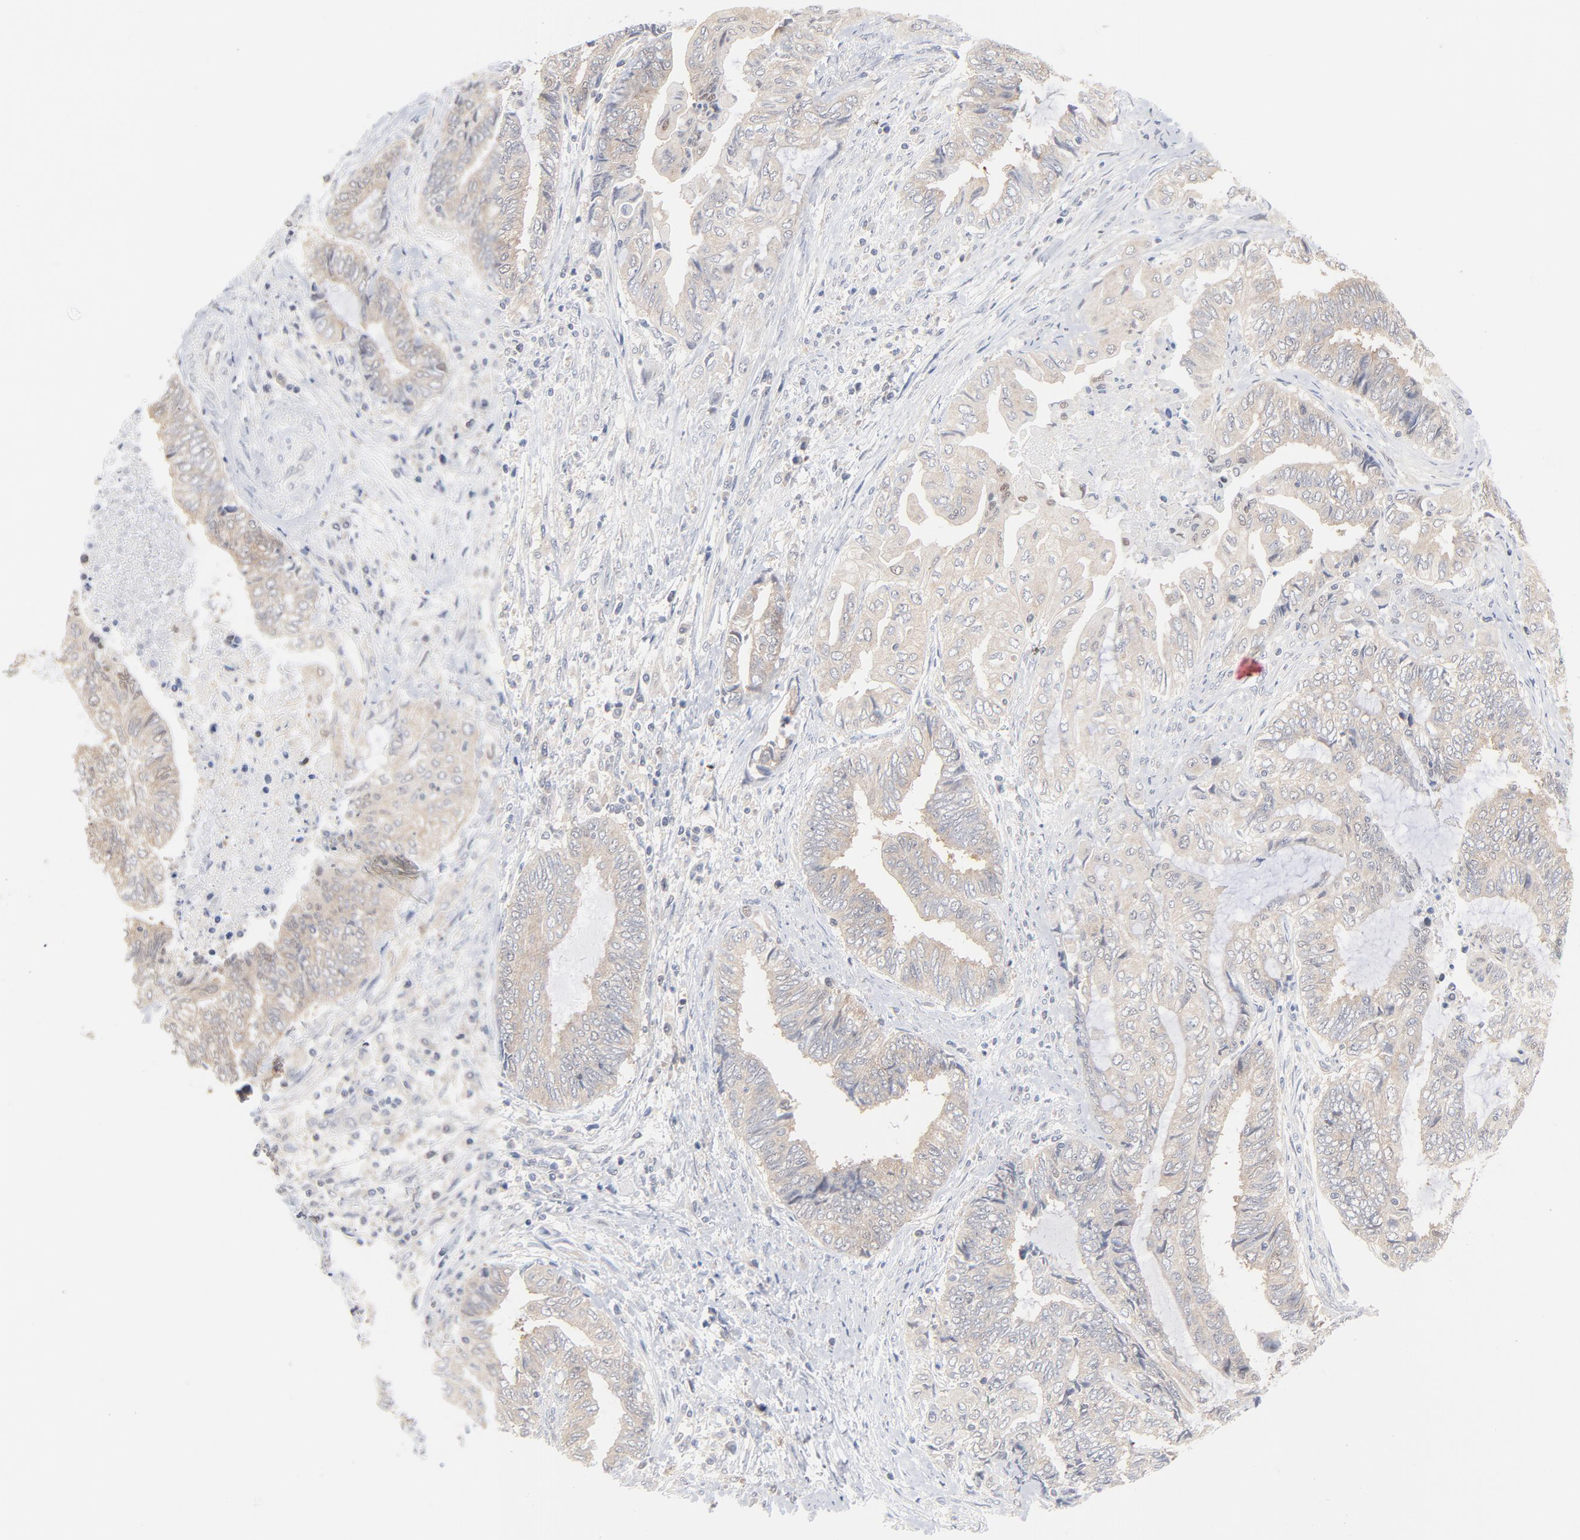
{"staining": {"intensity": "negative", "quantity": "none", "location": "none"}, "tissue": "endometrial cancer", "cell_type": "Tumor cells", "image_type": "cancer", "snomed": [{"axis": "morphology", "description": "Adenocarcinoma, NOS"}, {"axis": "topography", "description": "Uterus"}, {"axis": "topography", "description": "Endometrium"}], "caption": "Tumor cells show no significant positivity in adenocarcinoma (endometrial). (Stains: DAB IHC with hematoxylin counter stain, Microscopy: brightfield microscopy at high magnification).", "gene": "UBL4A", "patient": {"sex": "female", "age": 70}}